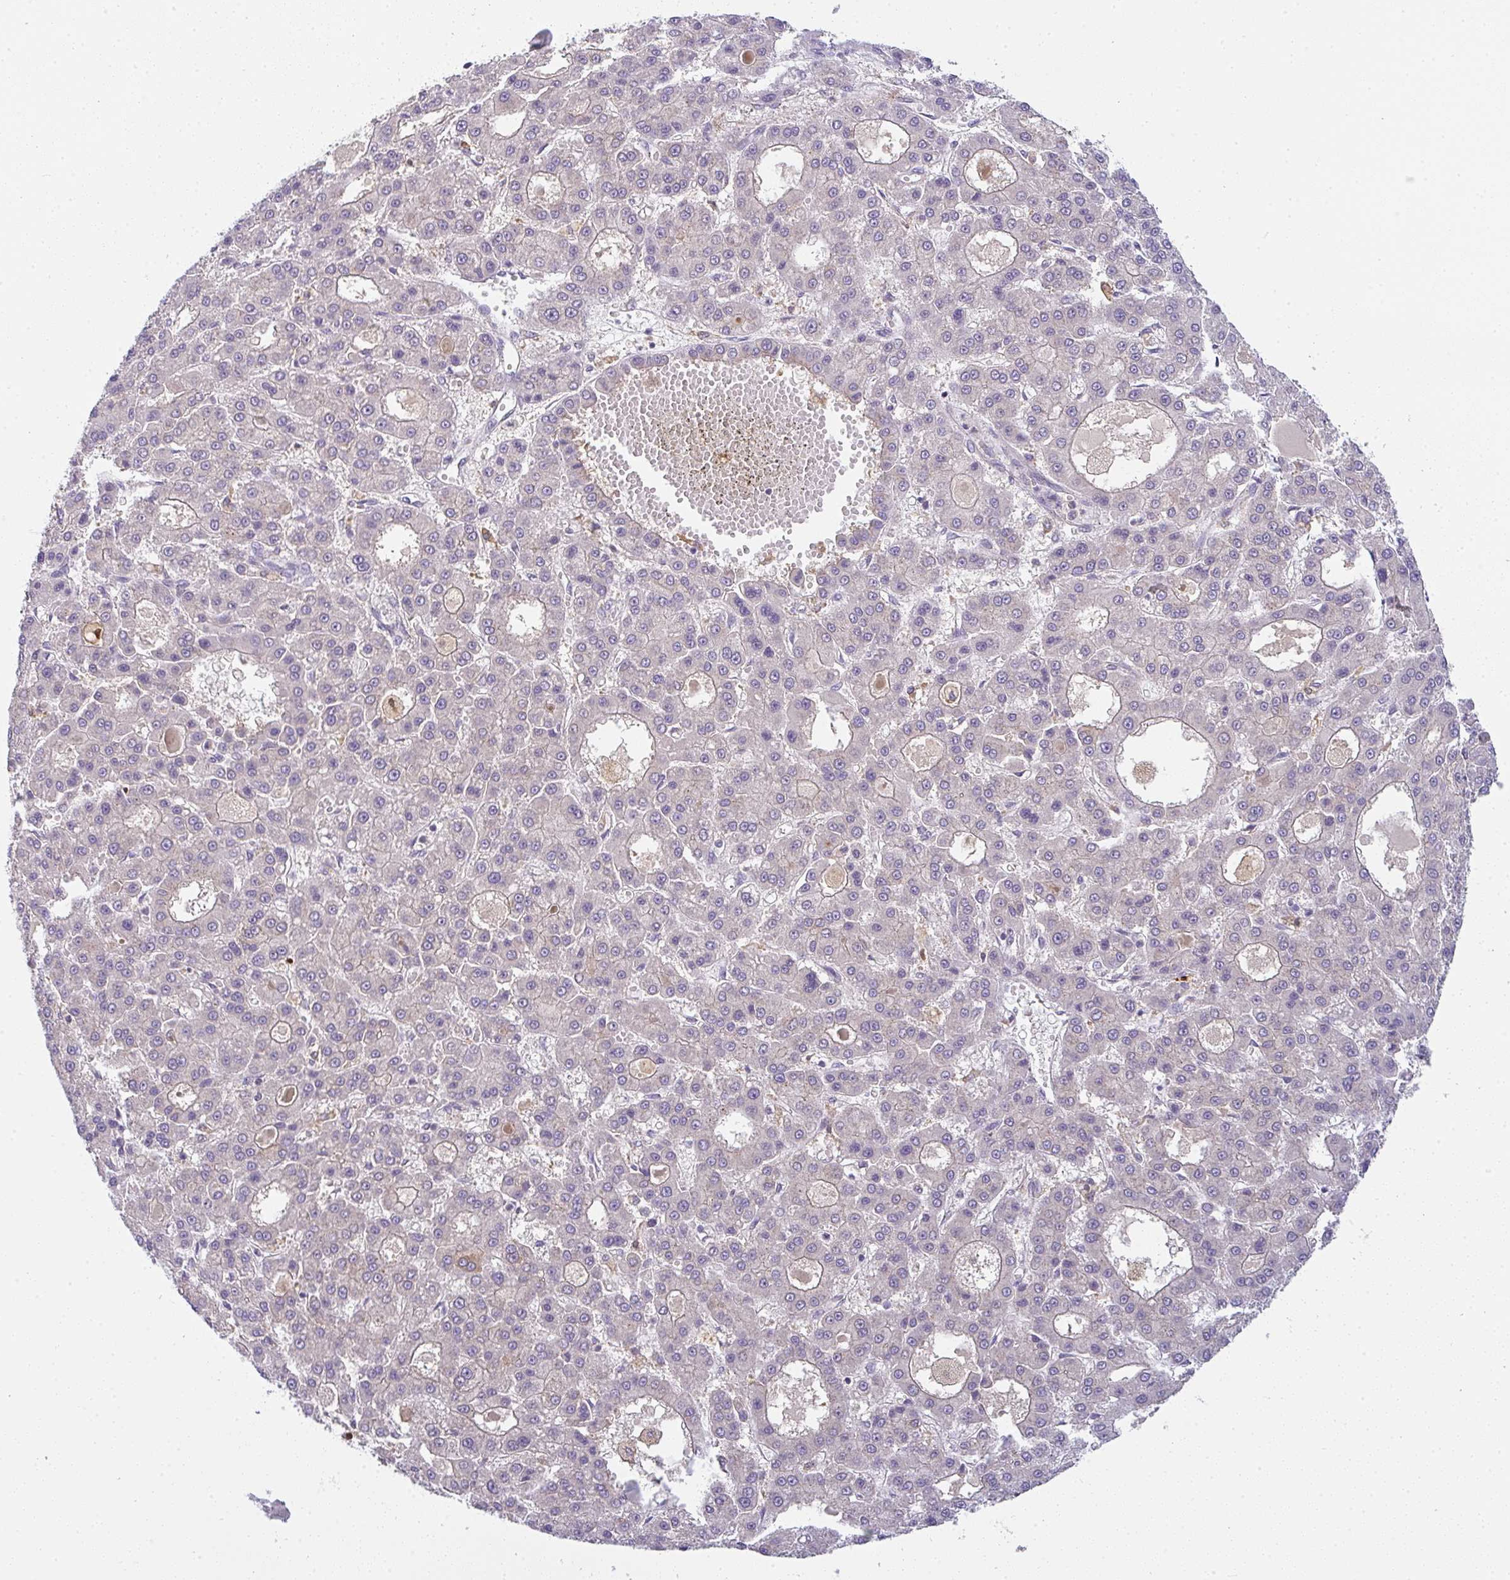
{"staining": {"intensity": "negative", "quantity": "none", "location": "none"}, "tissue": "liver cancer", "cell_type": "Tumor cells", "image_type": "cancer", "snomed": [{"axis": "morphology", "description": "Carcinoma, Hepatocellular, NOS"}, {"axis": "topography", "description": "Liver"}], "caption": "Tumor cells are negative for protein expression in human liver cancer.", "gene": "SNX5", "patient": {"sex": "male", "age": 70}}